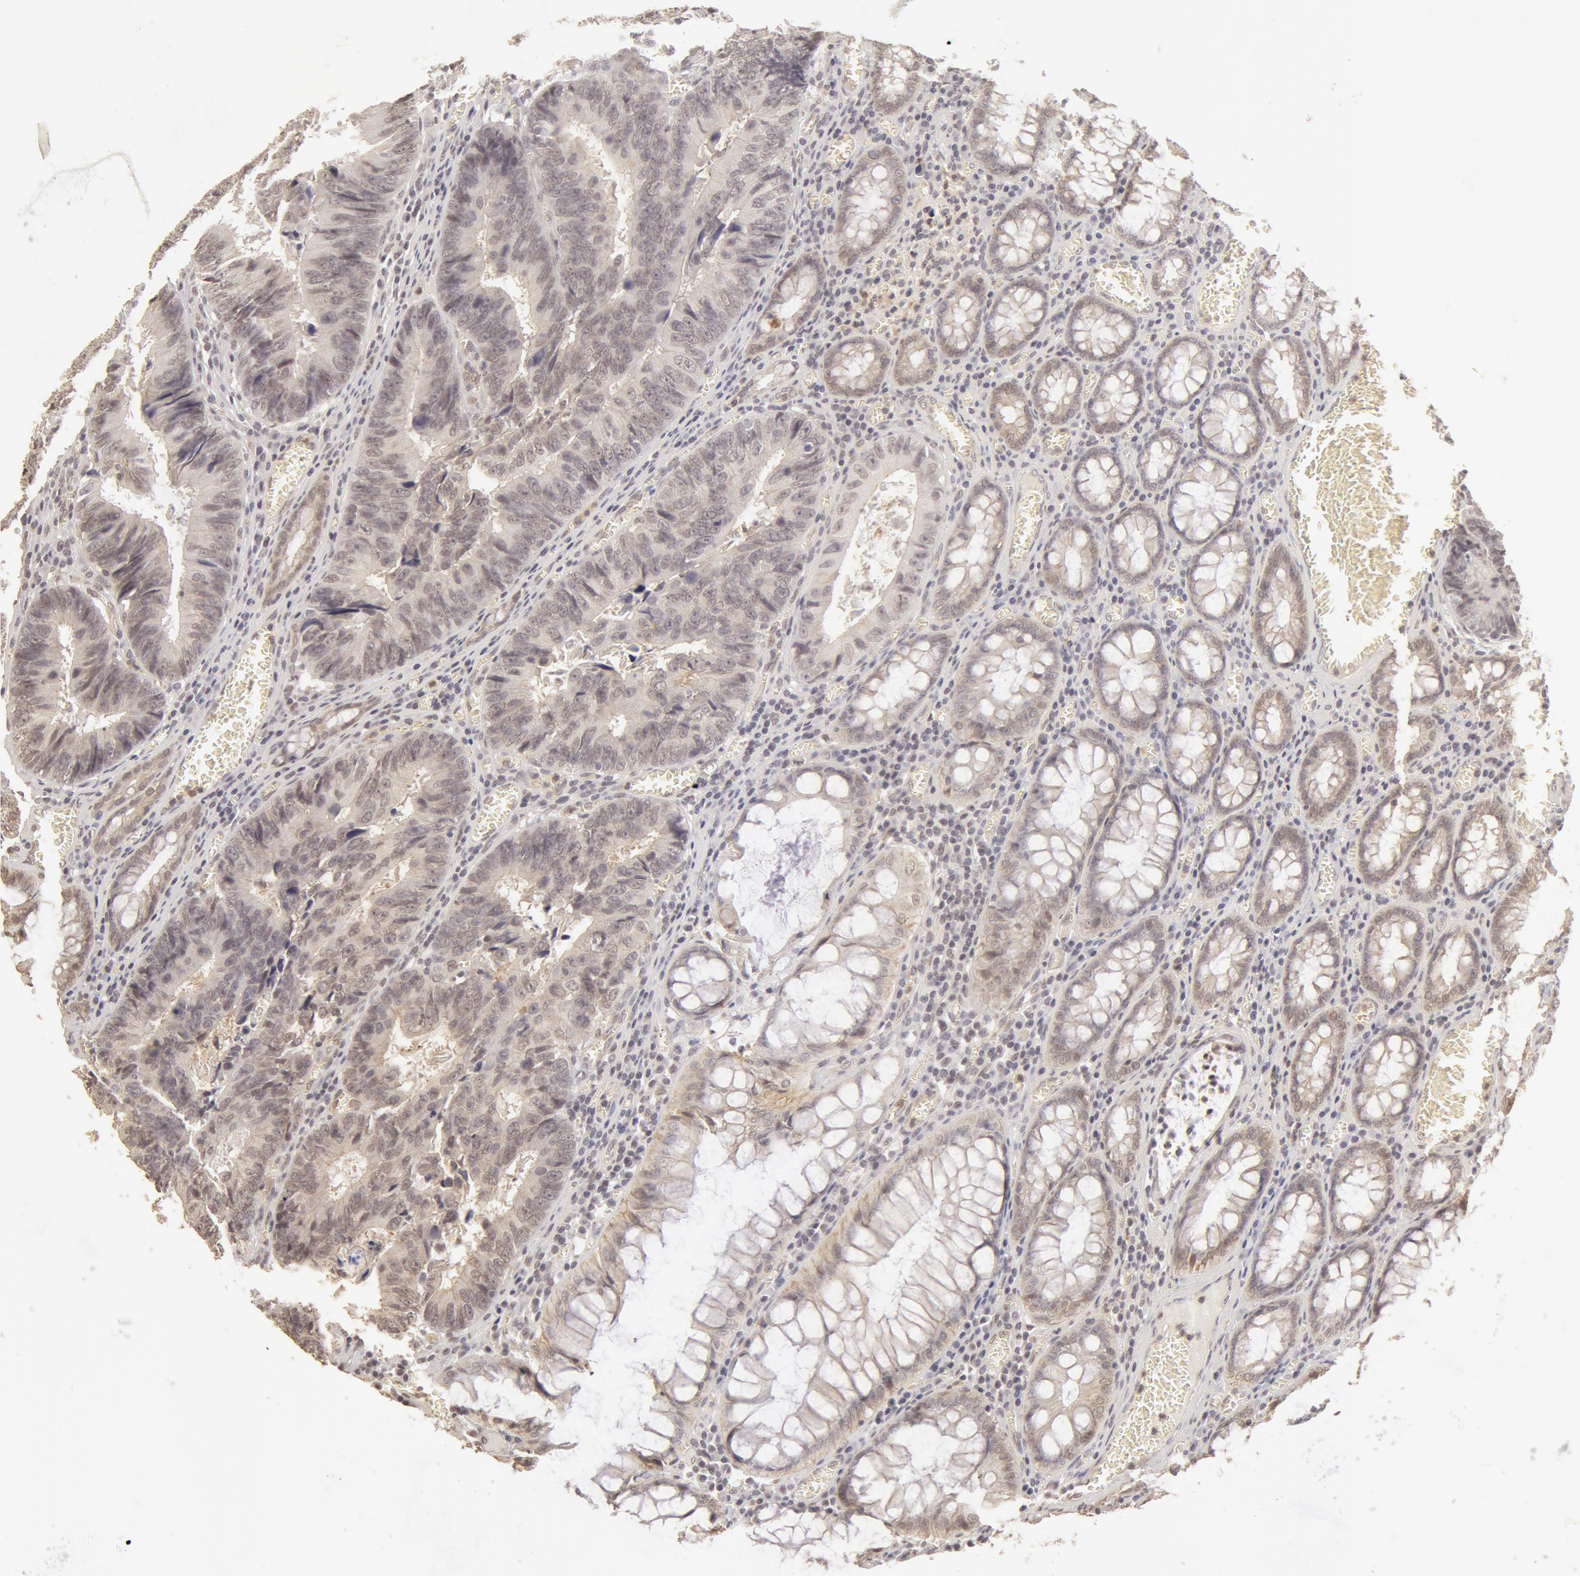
{"staining": {"intensity": "weak", "quantity": ">75%", "location": "cytoplasmic/membranous"}, "tissue": "colorectal cancer", "cell_type": "Tumor cells", "image_type": "cancer", "snomed": [{"axis": "morphology", "description": "Adenocarcinoma, NOS"}, {"axis": "topography", "description": "Rectum"}], "caption": "Protein staining demonstrates weak cytoplasmic/membranous staining in about >75% of tumor cells in adenocarcinoma (colorectal).", "gene": "ADAM10", "patient": {"sex": "female", "age": 98}}